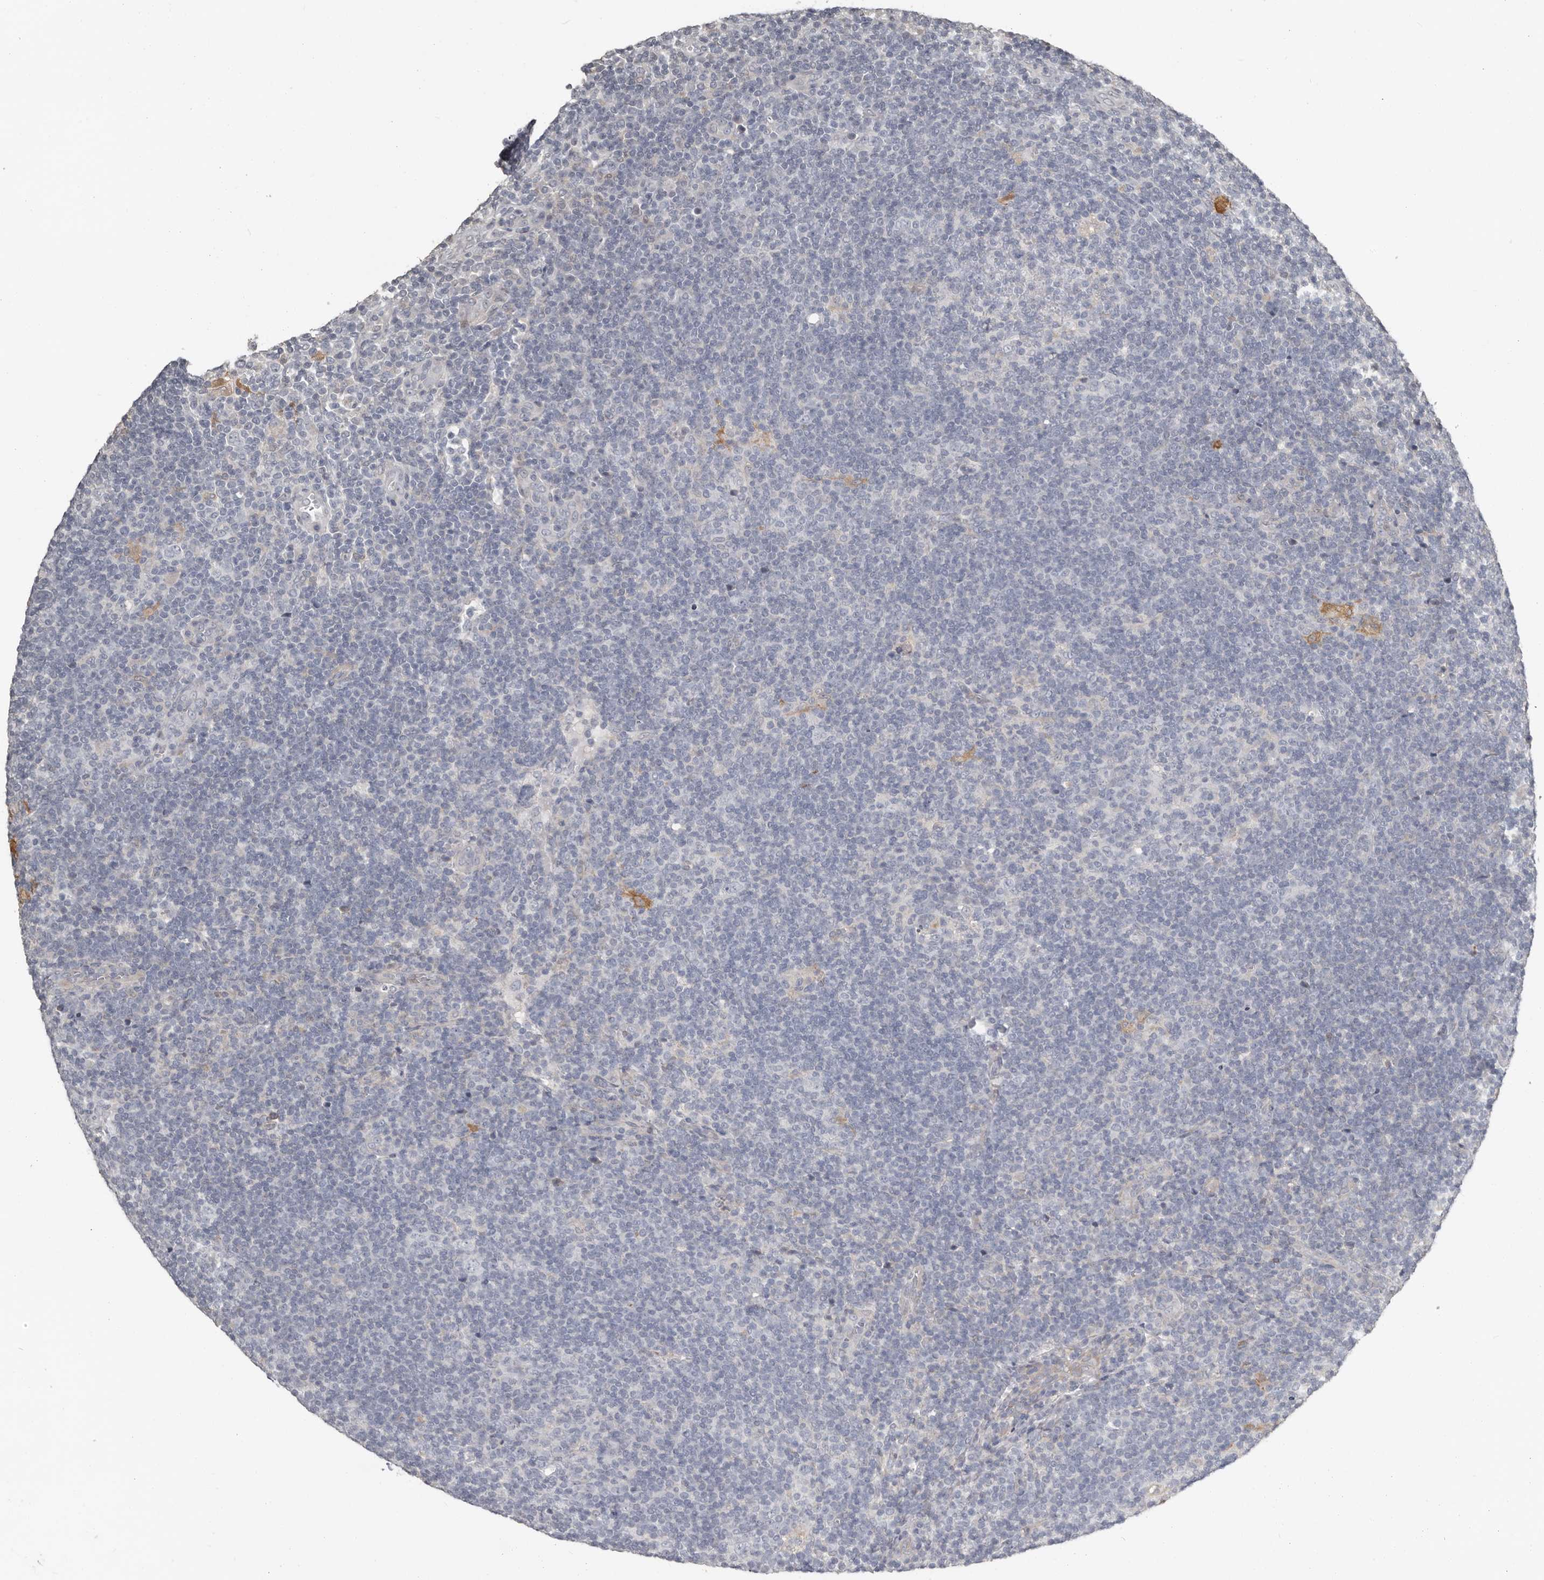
{"staining": {"intensity": "negative", "quantity": "none", "location": "none"}, "tissue": "lymphoma", "cell_type": "Tumor cells", "image_type": "cancer", "snomed": [{"axis": "morphology", "description": "Hodgkin's disease, NOS"}, {"axis": "topography", "description": "Lymph node"}], "caption": "IHC histopathology image of human lymphoma stained for a protein (brown), which shows no expression in tumor cells. (Immunohistochemistry (ihc), brightfield microscopy, high magnification).", "gene": "KCNJ8", "patient": {"sex": "female", "age": 57}}